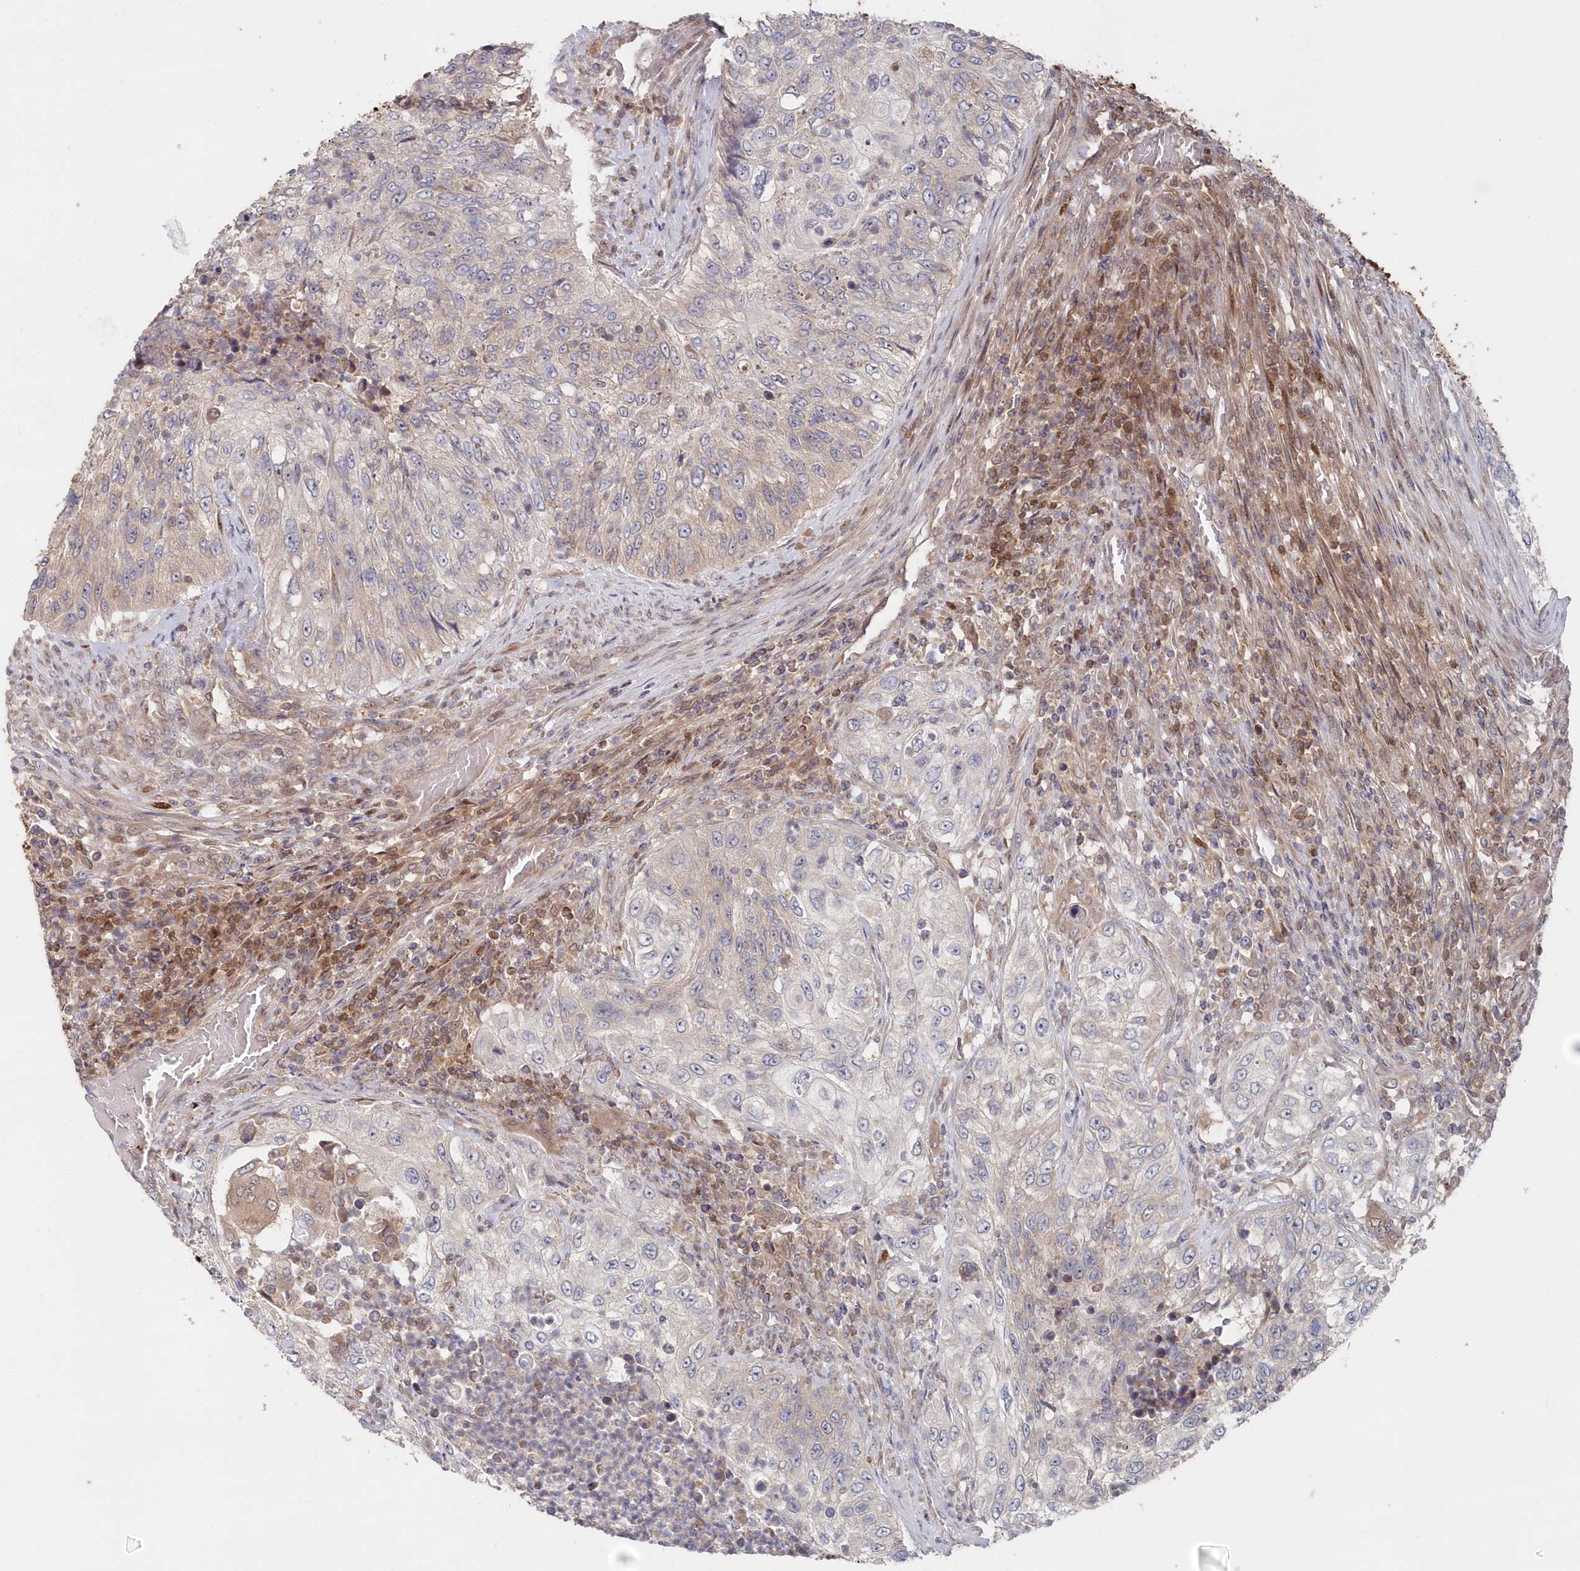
{"staining": {"intensity": "negative", "quantity": "none", "location": "none"}, "tissue": "urothelial cancer", "cell_type": "Tumor cells", "image_type": "cancer", "snomed": [{"axis": "morphology", "description": "Urothelial carcinoma, High grade"}, {"axis": "topography", "description": "Urinary bladder"}], "caption": "Urothelial cancer was stained to show a protein in brown. There is no significant staining in tumor cells.", "gene": "ABHD14B", "patient": {"sex": "female", "age": 60}}